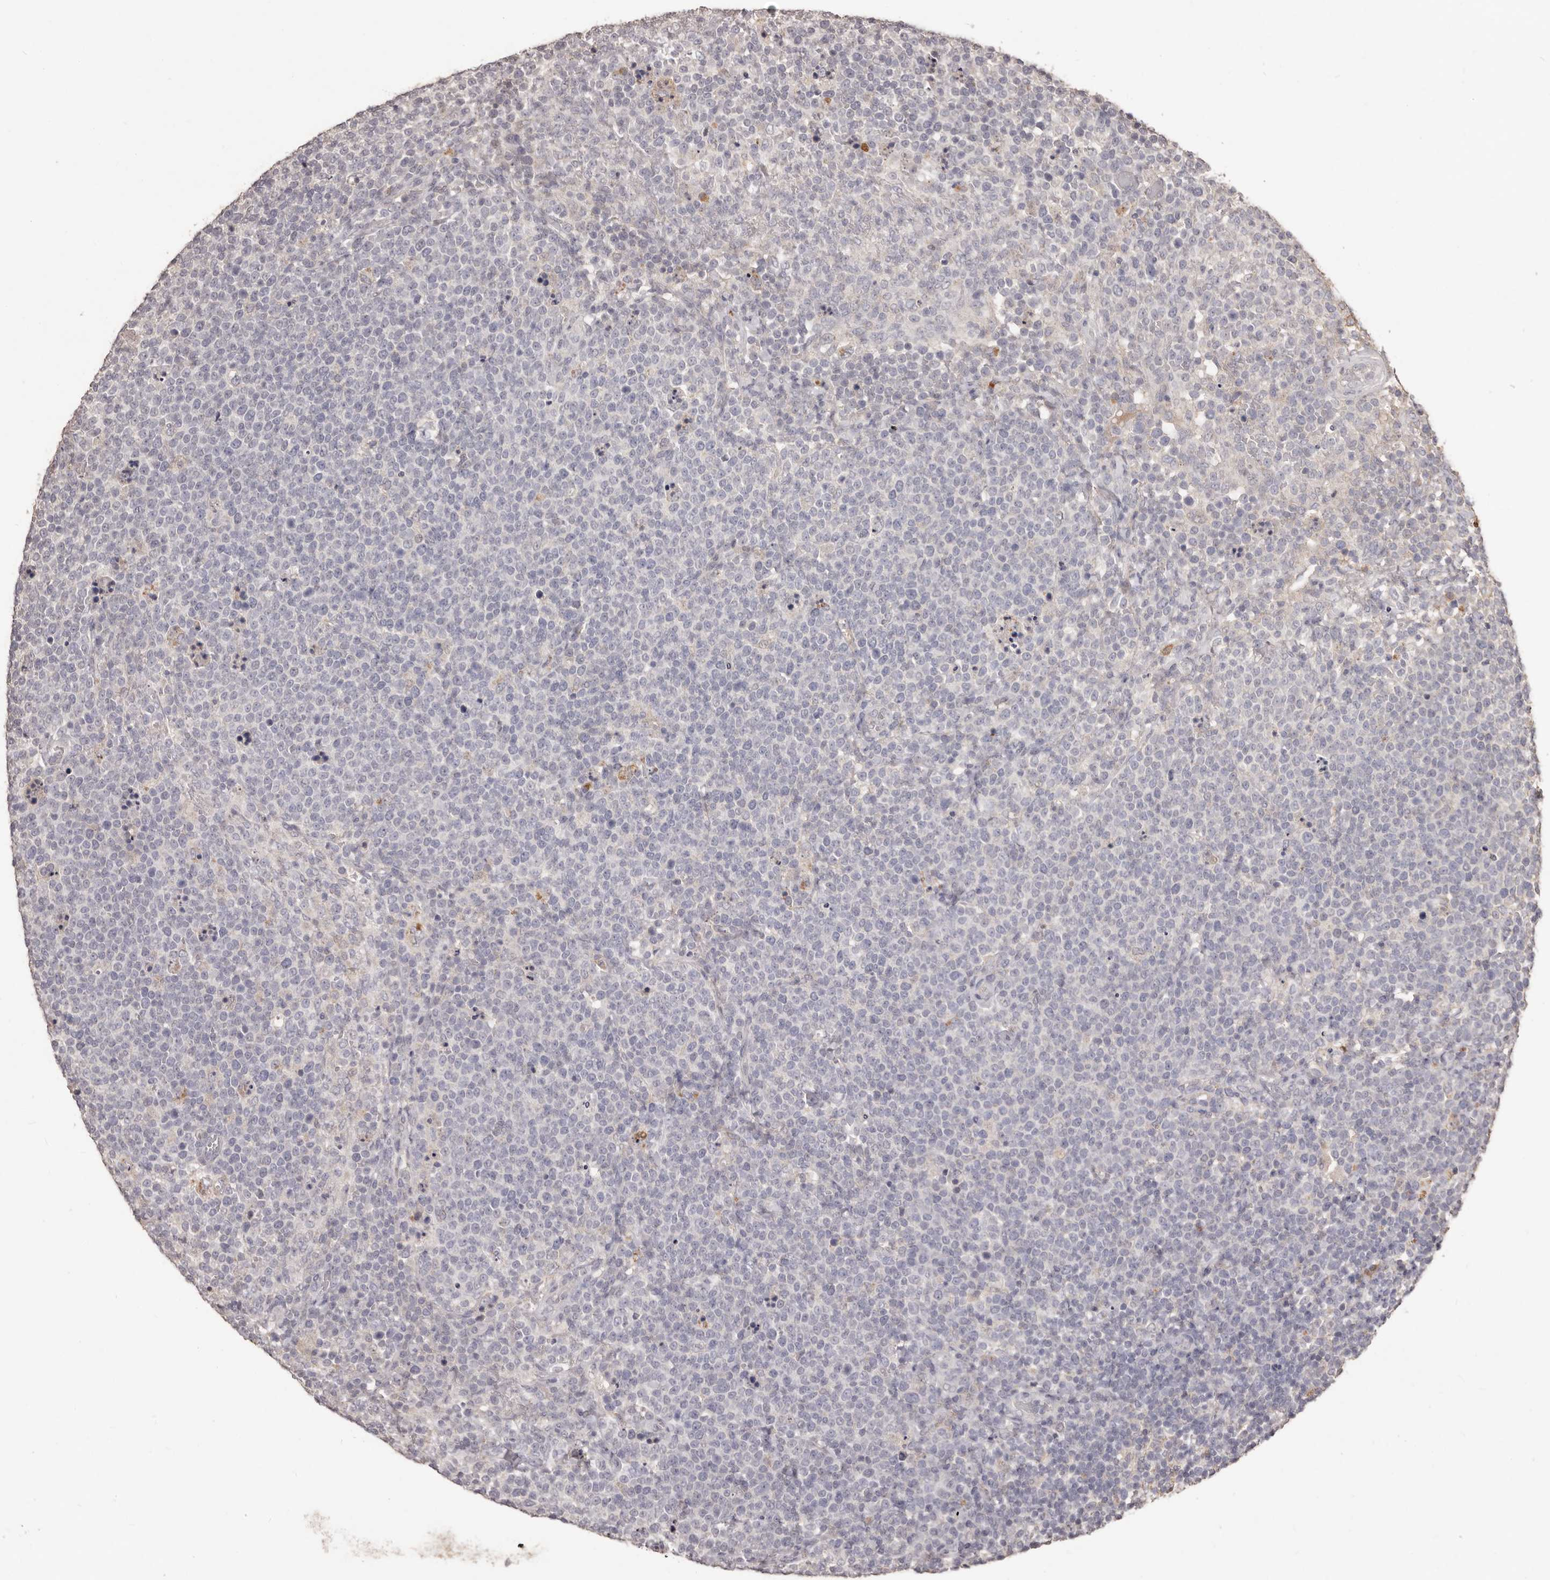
{"staining": {"intensity": "negative", "quantity": "none", "location": "none"}, "tissue": "lymphoma", "cell_type": "Tumor cells", "image_type": "cancer", "snomed": [{"axis": "morphology", "description": "Malignant lymphoma, non-Hodgkin's type, High grade"}, {"axis": "topography", "description": "Lymph node"}], "caption": "Immunohistochemistry (IHC) of high-grade malignant lymphoma, non-Hodgkin's type reveals no staining in tumor cells. (Immunohistochemistry (IHC), brightfield microscopy, high magnification).", "gene": "PRSS27", "patient": {"sex": "male", "age": 61}}